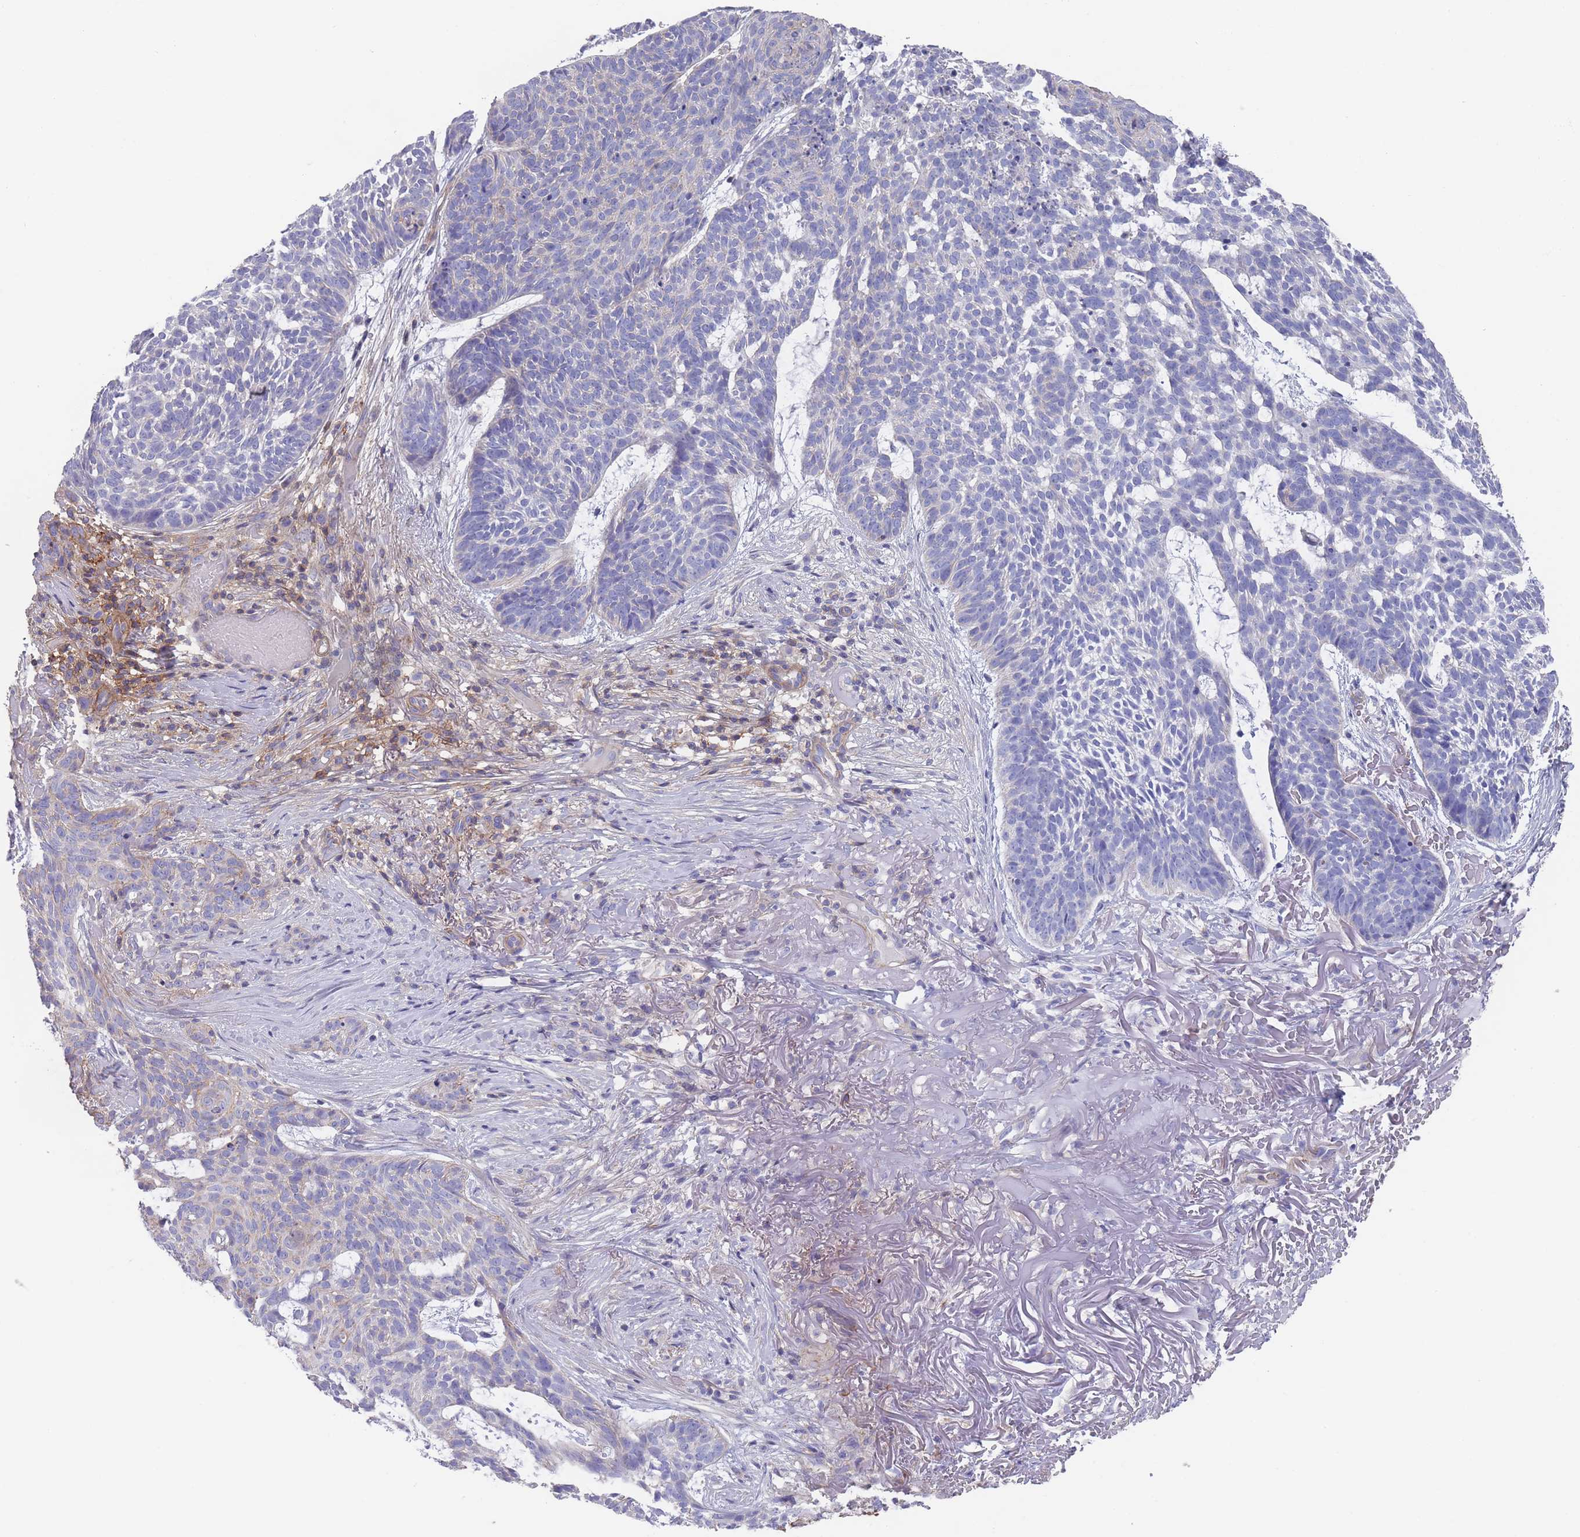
{"staining": {"intensity": "negative", "quantity": "none", "location": "none"}, "tissue": "skin cancer", "cell_type": "Tumor cells", "image_type": "cancer", "snomed": [{"axis": "morphology", "description": "Basal cell carcinoma"}, {"axis": "topography", "description": "Skin"}], "caption": "This micrograph is of basal cell carcinoma (skin) stained with IHC to label a protein in brown with the nuclei are counter-stained blue. There is no staining in tumor cells. (DAB (3,3'-diaminobenzidine) IHC with hematoxylin counter stain).", "gene": "SCCPDH", "patient": {"sex": "female", "age": 89}}